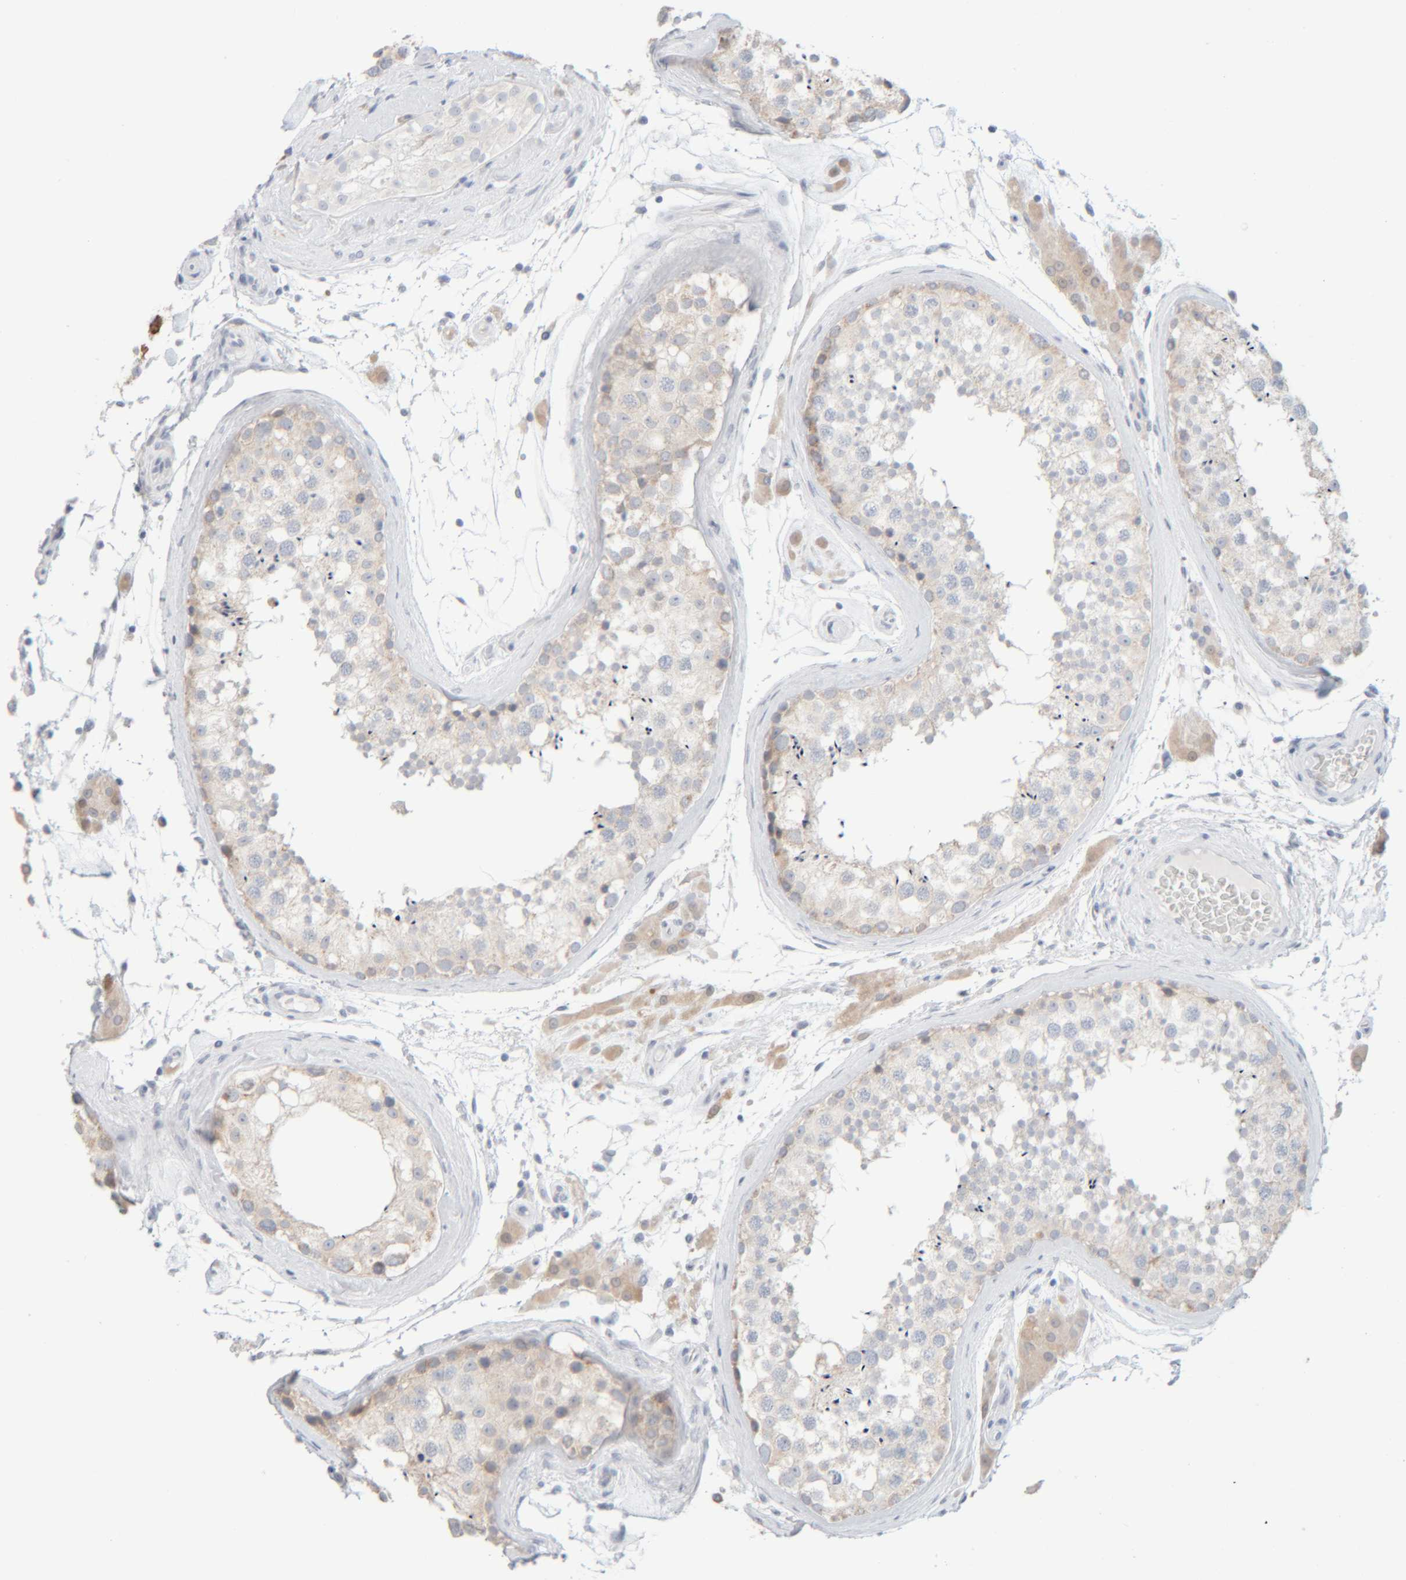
{"staining": {"intensity": "weak", "quantity": "<25%", "location": "cytoplasmic/membranous"}, "tissue": "testis", "cell_type": "Cells in seminiferous ducts", "image_type": "normal", "snomed": [{"axis": "morphology", "description": "Normal tissue, NOS"}, {"axis": "topography", "description": "Testis"}], "caption": "An immunohistochemistry (IHC) photomicrograph of unremarkable testis is shown. There is no staining in cells in seminiferous ducts of testis.", "gene": "RIDA", "patient": {"sex": "male", "age": 46}}